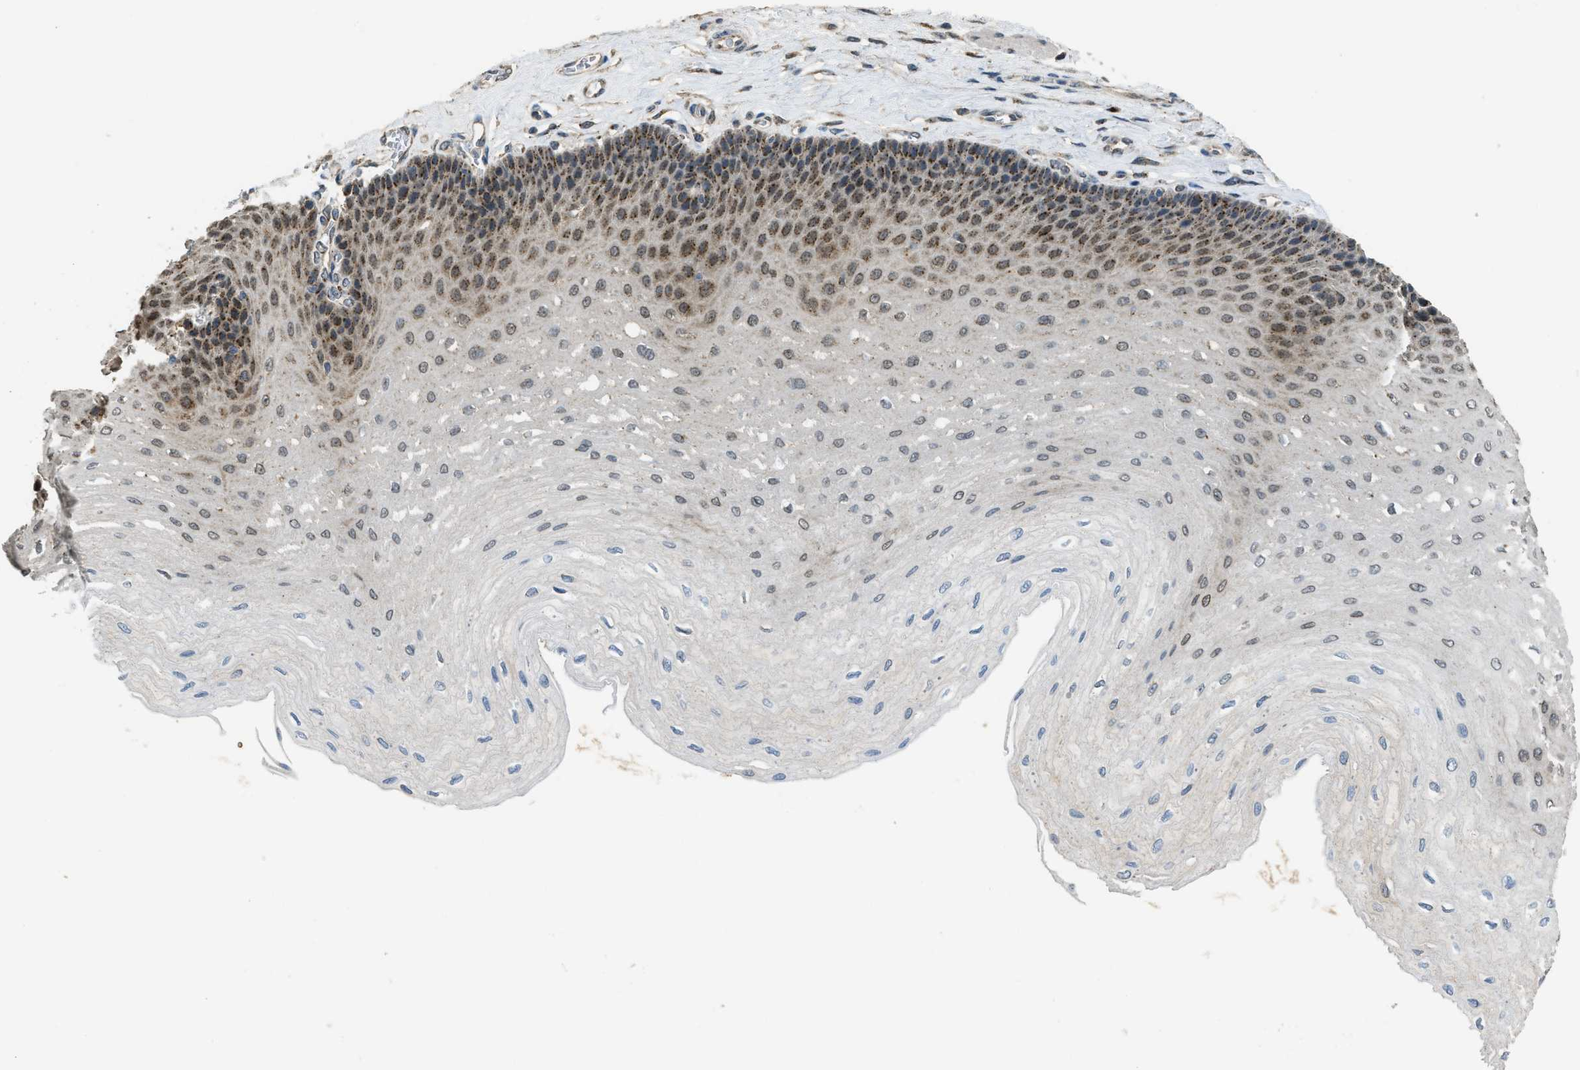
{"staining": {"intensity": "moderate", "quantity": ">75%", "location": "cytoplasmic/membranous"}, "tissue": "esophagus", "cell_type": "Squamous epithelial cells", "image_type": "normal", "snomed": [{"axis": "morphology", "description": "Normal tissue, NOS"}, {"axis": "topography", "description": "Esophagus"}], "caption": "Moderate cytoplasmic/membranous staining is identified in about >75% of squamous epithelial cells in unremarkable esophagus. (Brightfield microscopy of DAB IHC at high magnification).", "gene": "IPO7", "patient": {"sex": "female", "age": 72}}